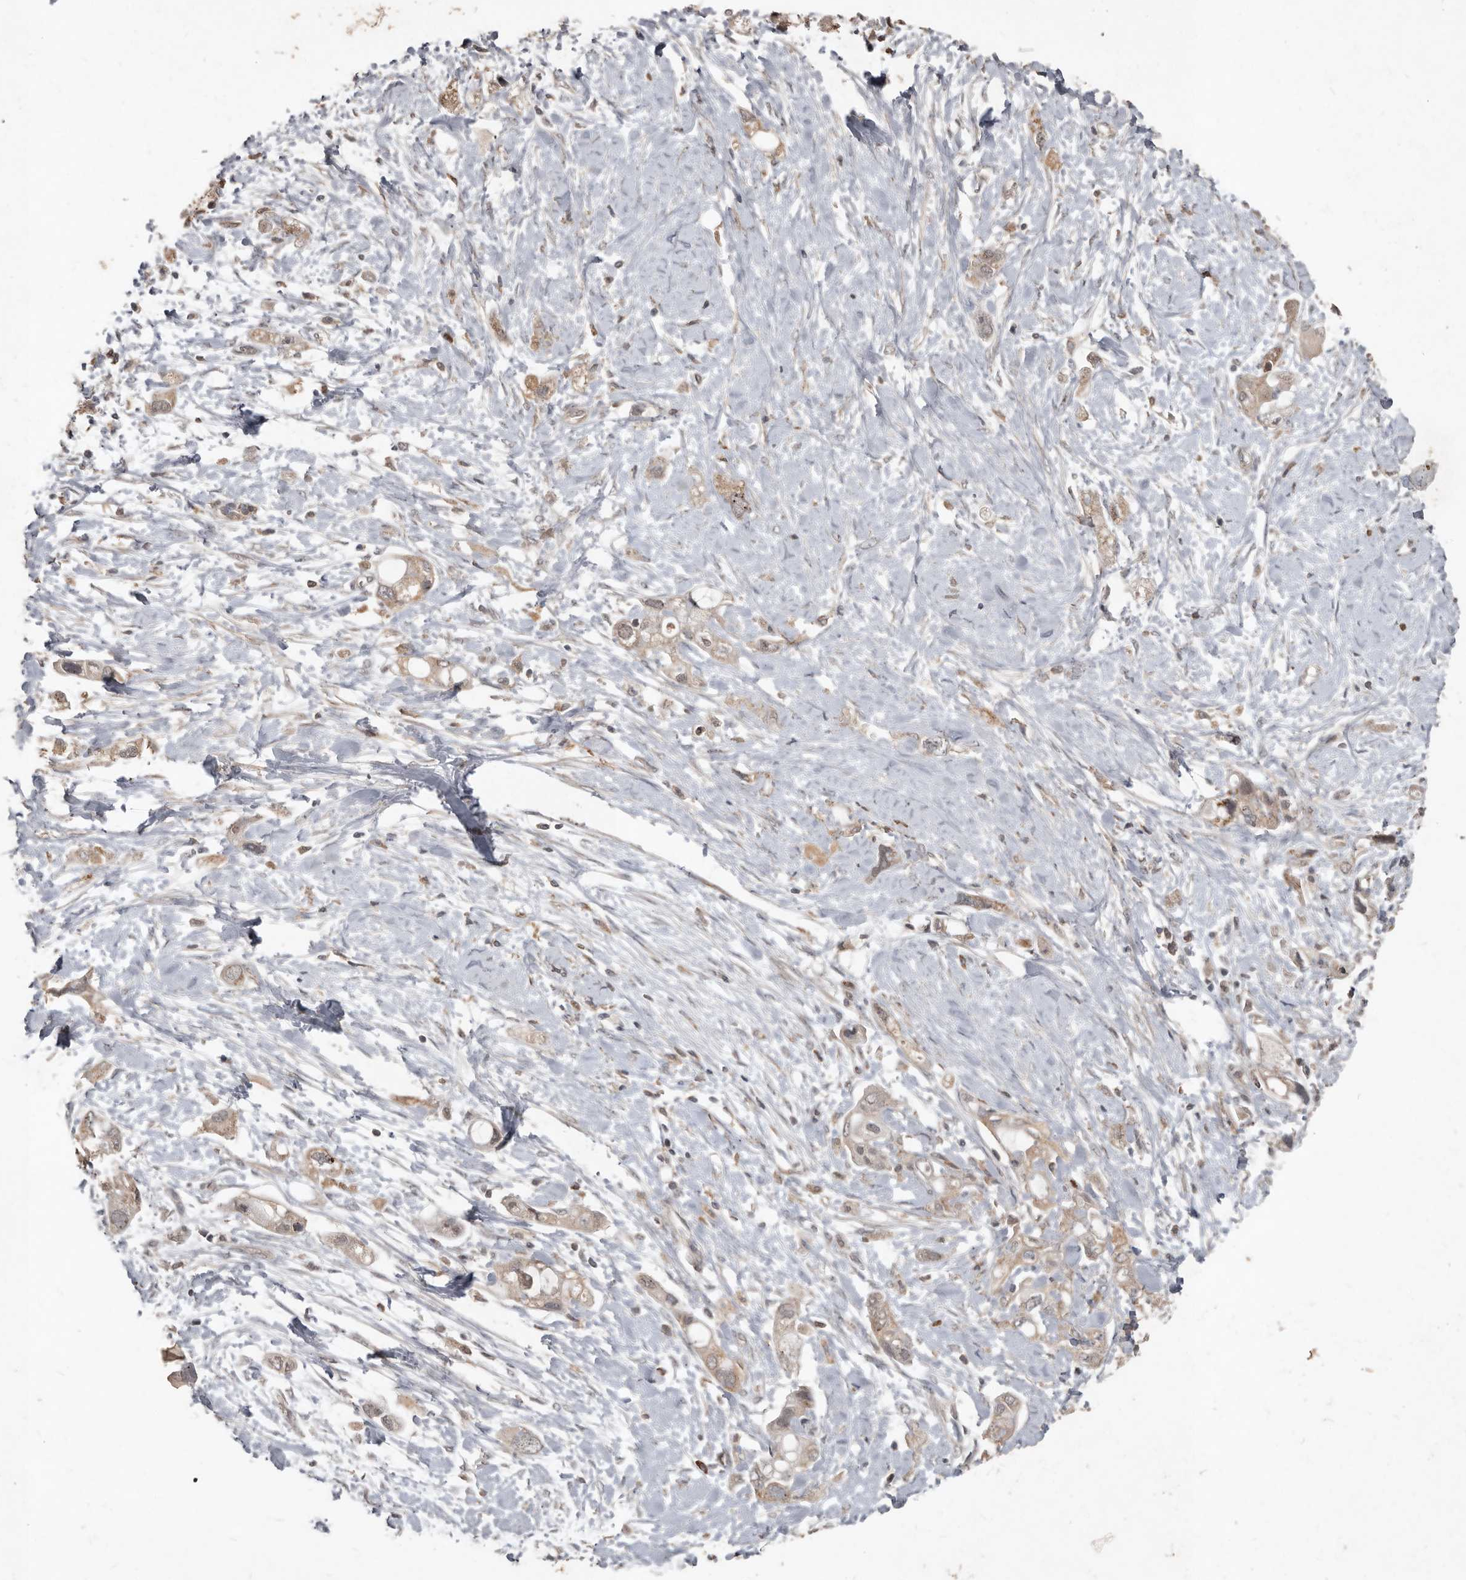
{"staining": {"intensity": "moderate", "quantity": ">75%", "location": "cytoplasmic/membranous"}, "tissue": "pancreatic cancer", "cell_type": "Tumor cells", "image_type": "cancer", "snomed": [{"axis": "morphology", "description": "Adenocarcinoma, NOS"}, {"axis": "topography", "description": "Pancreas"}], "caption": "The immunohistochemical stain shows moderate cytoplasmic/membranous positivity in tumor cells of pancreatic cancer (adenocarcinoma) tissue. (IHC, brightfield microscopy, high magnification).", "gene": "BAMBI", "patient": {"sex": "female", "age": 56}}